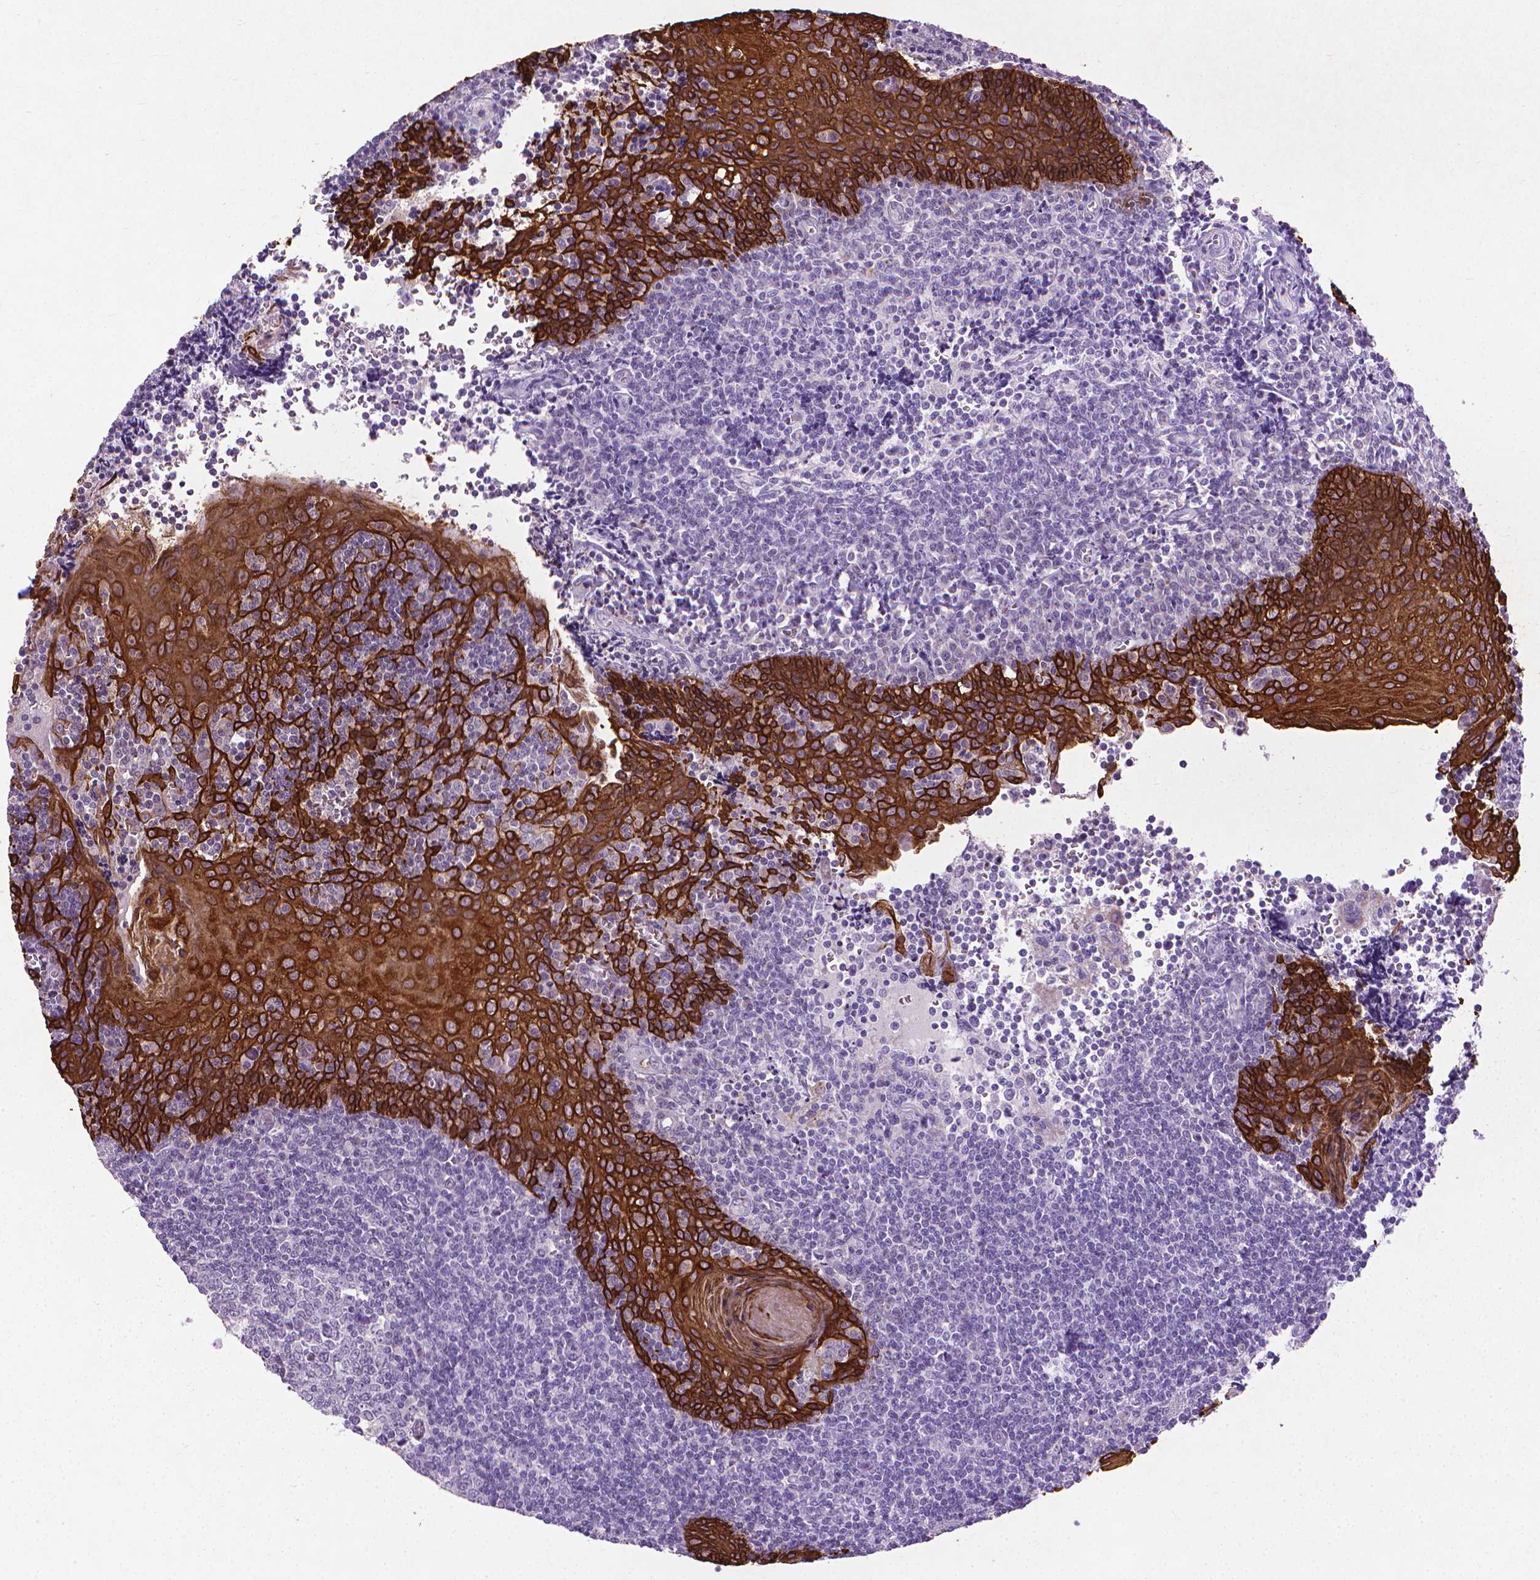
{"staining": {"intensity": "negative", "quantity": "none", "location": "none"}, "tissue": "tonsil", "cell_type": "Germinal center cells", "image_type": "normal", "snomed": [{"axis": "morphology", "description": "Normal tissue, NOS"}, {"axis": "morphology", "description": "Inflammation, NOS"}, {"axis": "topography", "description": "Tonsil"}], "caption": "An immunohistochemistry photomicrograph of unremarkable tonsil is shown. There is no staining in germinal center cells of tonsil.", "gene": "KRT5", "patient": {"sex": "female", "age": 31}}